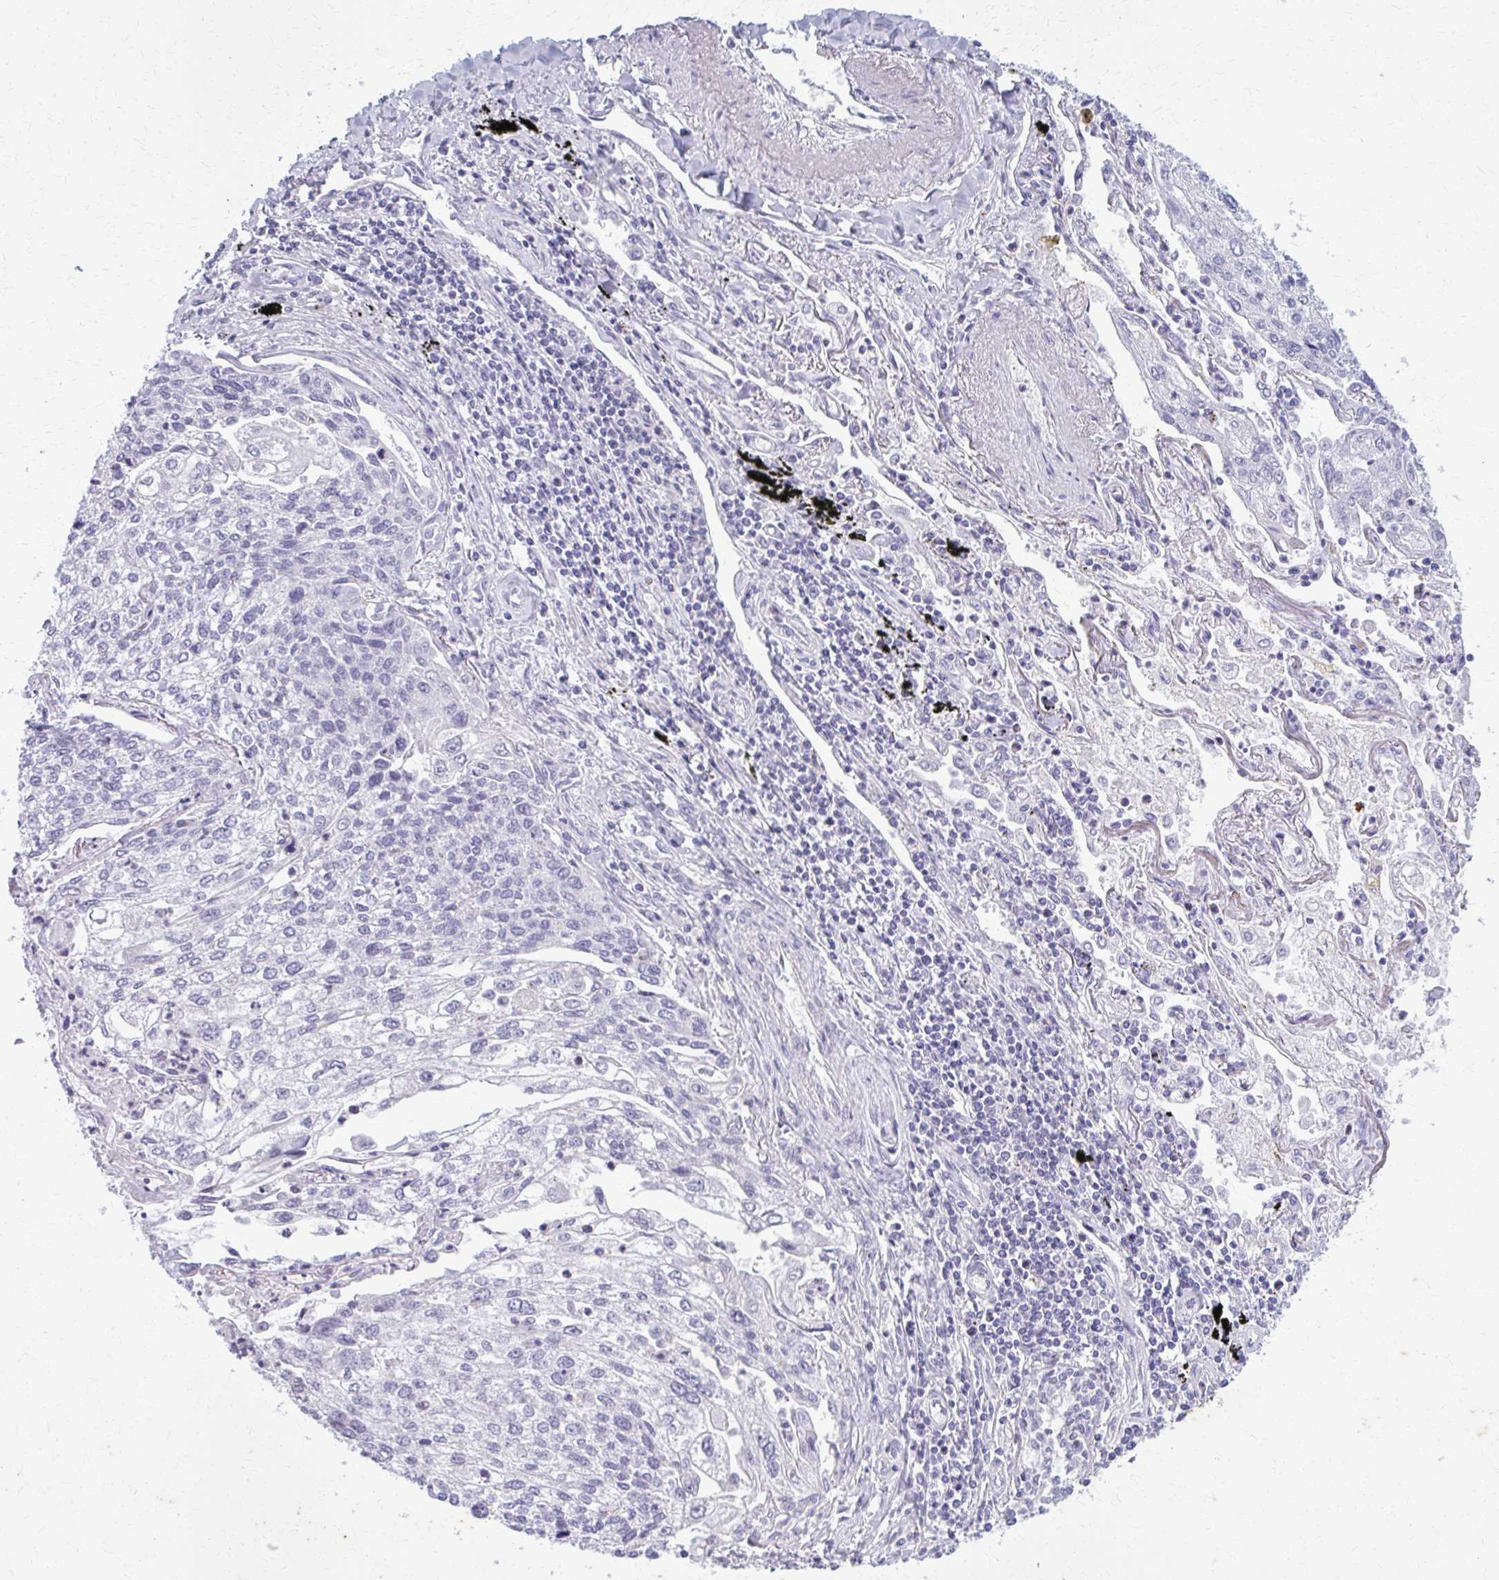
{"staining": {"intensity": "negative", "quantity": "none", "location": "none"}, "tissue": "lung cancer", "cell_type": "Tumor cells", "image_type": "cancer", "snomed": [{"axis": "morphology", "description": "Squamous cell carcinoma, NOS"}, {"axis": "topography", "description": "Lung"}], "caption": "Lung cancer (squamous cell carcinoma) stained for a protein using immunohistochemistry (IHC) displays no staining tumor cells.", "gene": "CARD9", "patient": {"sex": "male", "age": 74}}